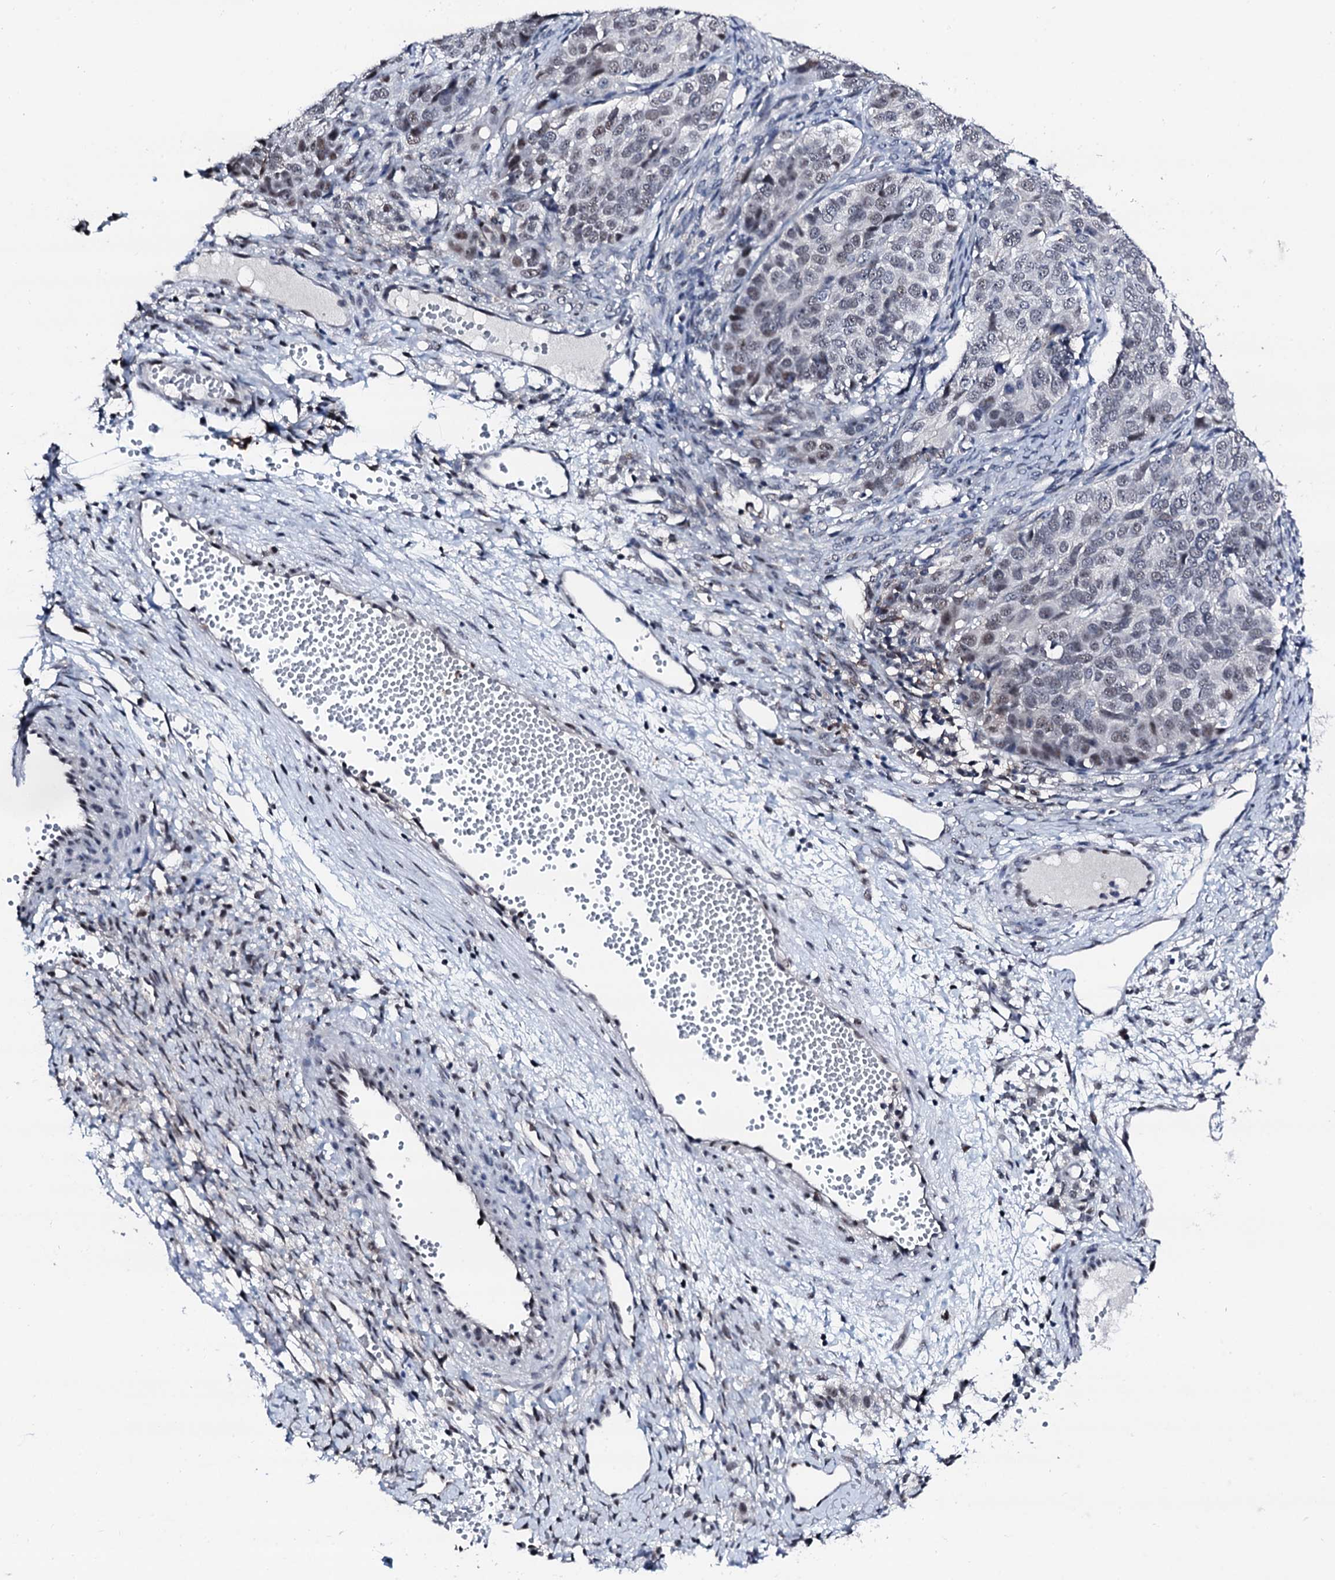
{"staining": {"intensity": "weak", "quantity": "<25%", "location": "nuclear"}, "tissue": "ovarian cancer", "cell_type": "Tumor cells", "image_type": "cancer", "snomed": [{"axis": "morphology", "description": "Carcinoma, endometroid"}, {"axis": "topography", "description": "Ovary"}], "caption": "This is an IHC micrograph of human endometroid carcinoma (ovarian). There is no positivity in tumor cells.", "gene": "TRAFD1", "patient": {"sex": "female", "age": 51}}